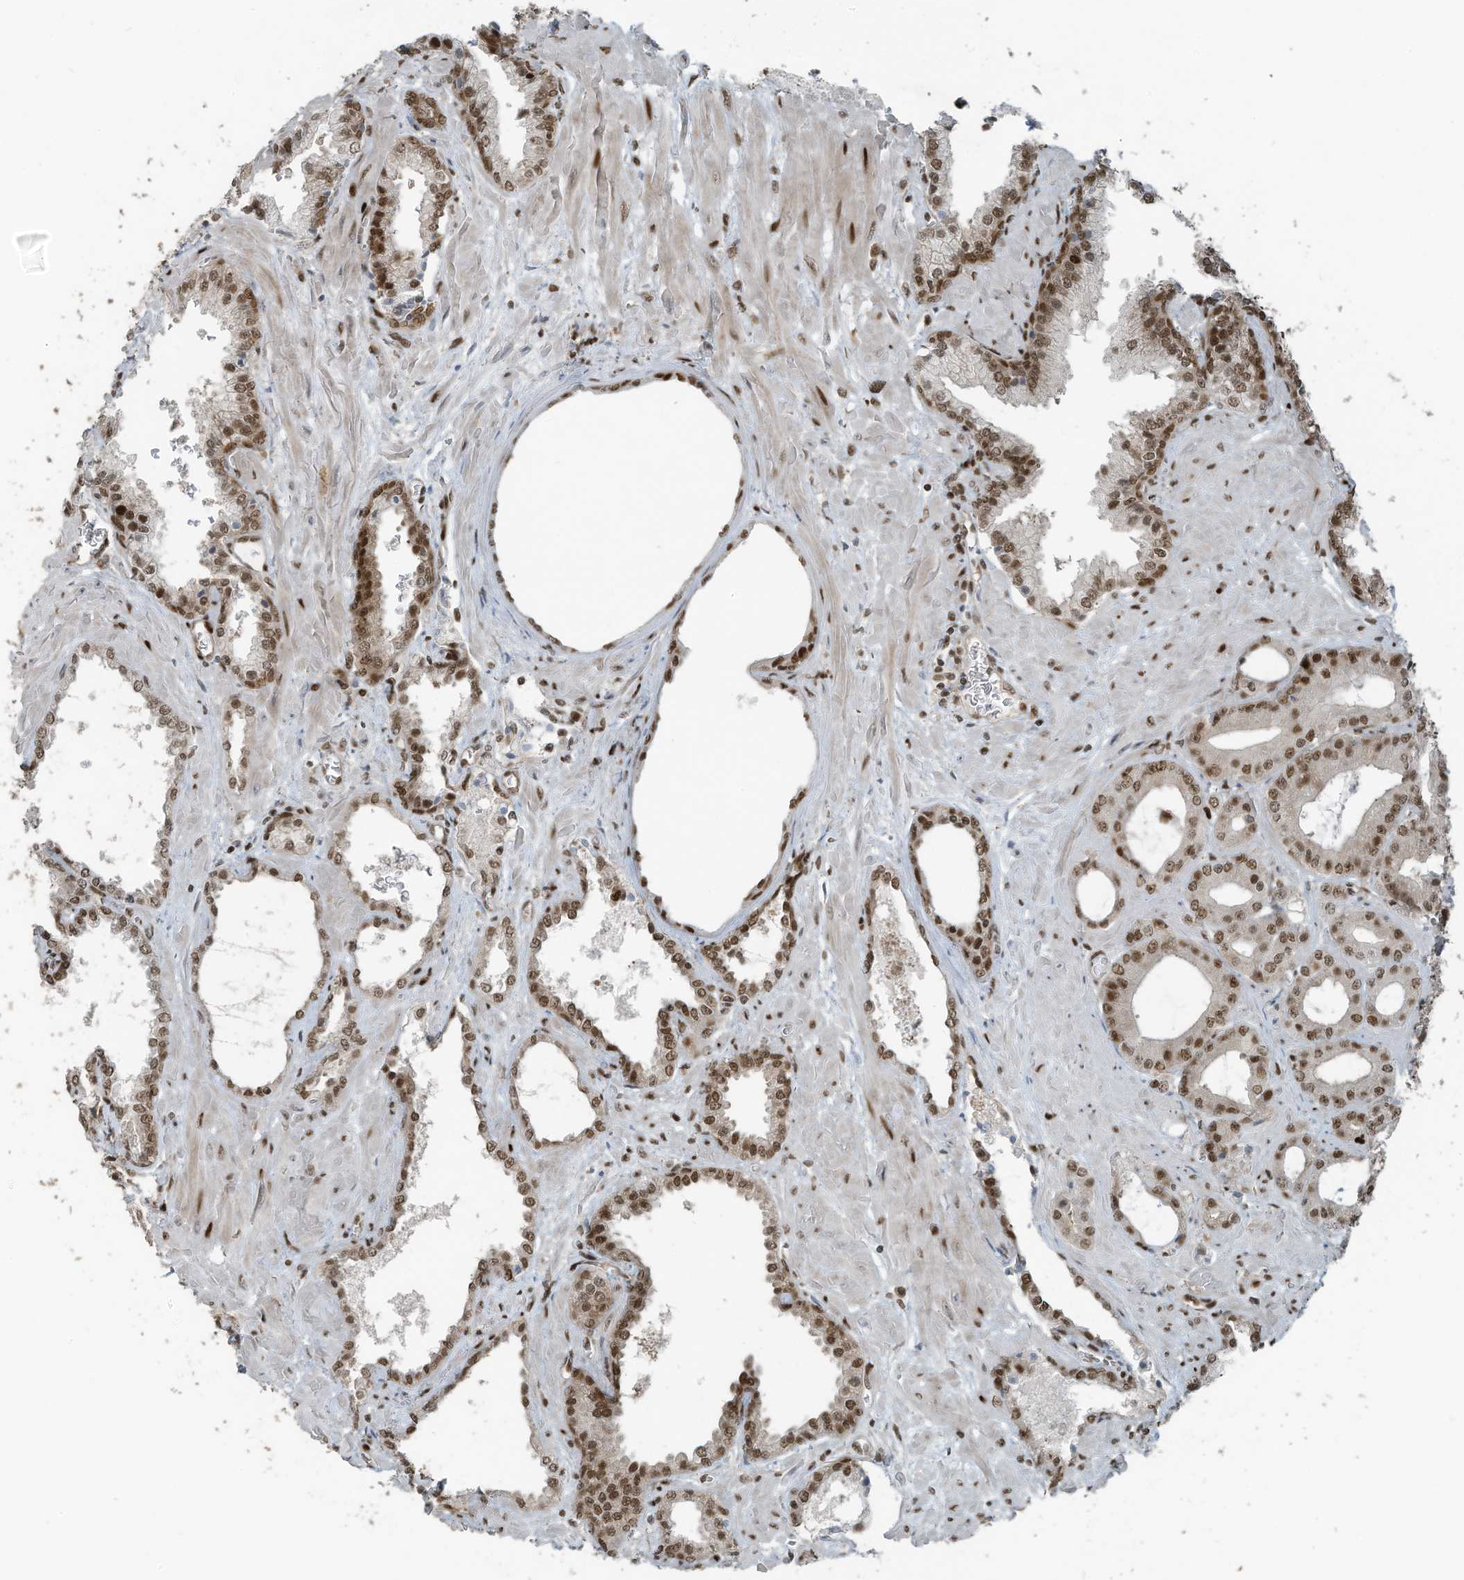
{"staining": {"intensity": "moderate", "quantity": ">75%", "location": "nuclear"}, "tissue": "prostate cancer", "cell_type": "Tumor cells", "image_type": "cancer", "snomed": [{"axis": "morphology", "description": "Adenocarcinoma, Low grade"}, {"axis": "topography", "description": "Prostate"}], "caption": "This histopathology image shows IHC staining of prostate cancer (adenocarcinoma (low-grade)), with medium moderate nuclear positivity in approximately >75% of tumor cells.", "gene": "PCNP", "patient": {"sex": "male", "age": 67}}